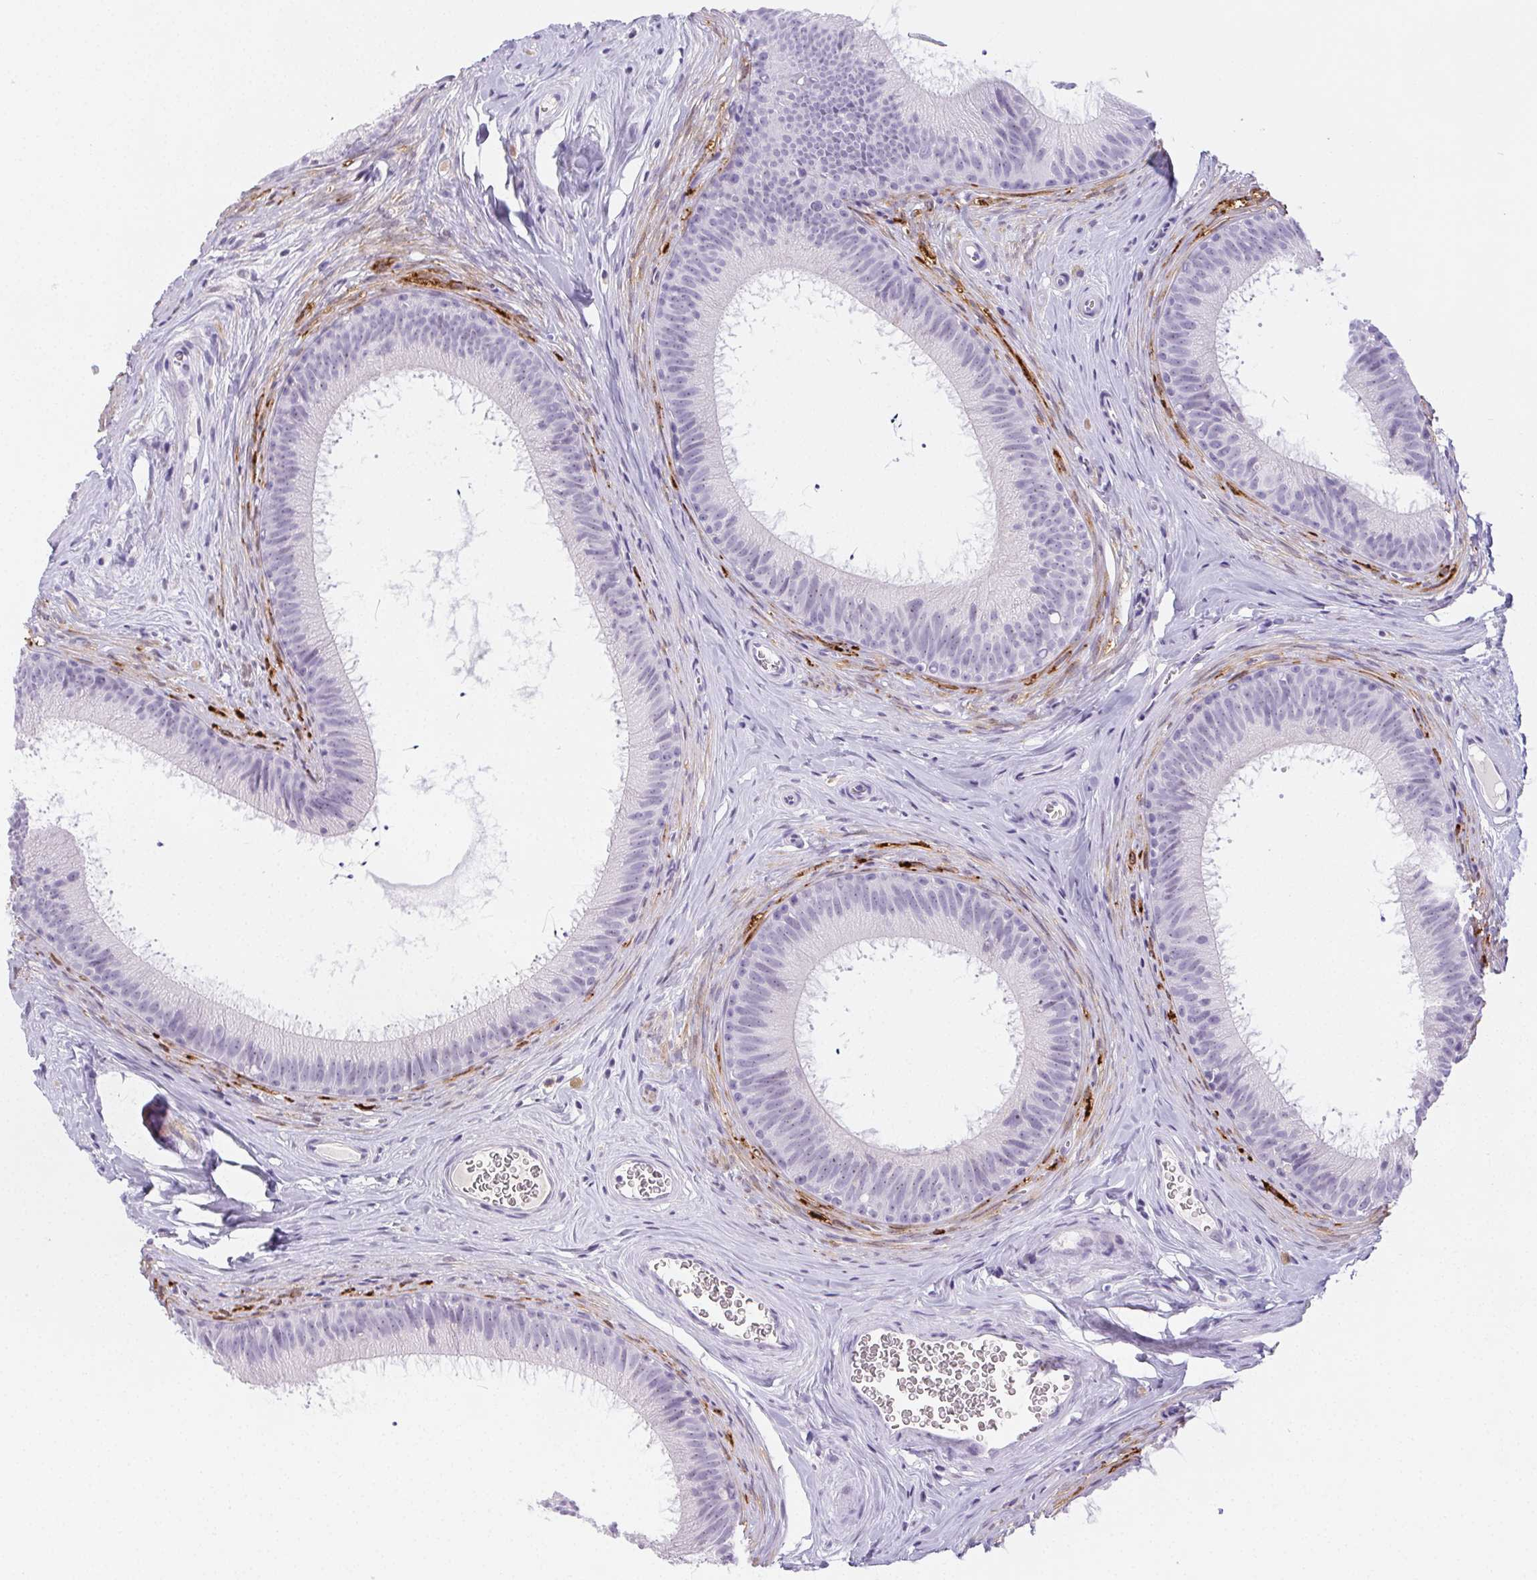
{"staining": {"intensity": "negative", "quantity": "none", "location": "none"}, "tissue": "epididymis", "cell_type": "Glandular cells", "image_type": "normal", "snomed": [{"axis": "morphology", "description": "Normal tissue, NOS"}, {"axis": "topography", "description": "Epididymis"}], "caption": "High power microscopy histopathology image of an IHC histopathology image of unremarkable epididymis, revealing no significant positivity in glandular cells.", "gene": "ST8SIA3", "patient": {"sex": "male", "age": 24}}